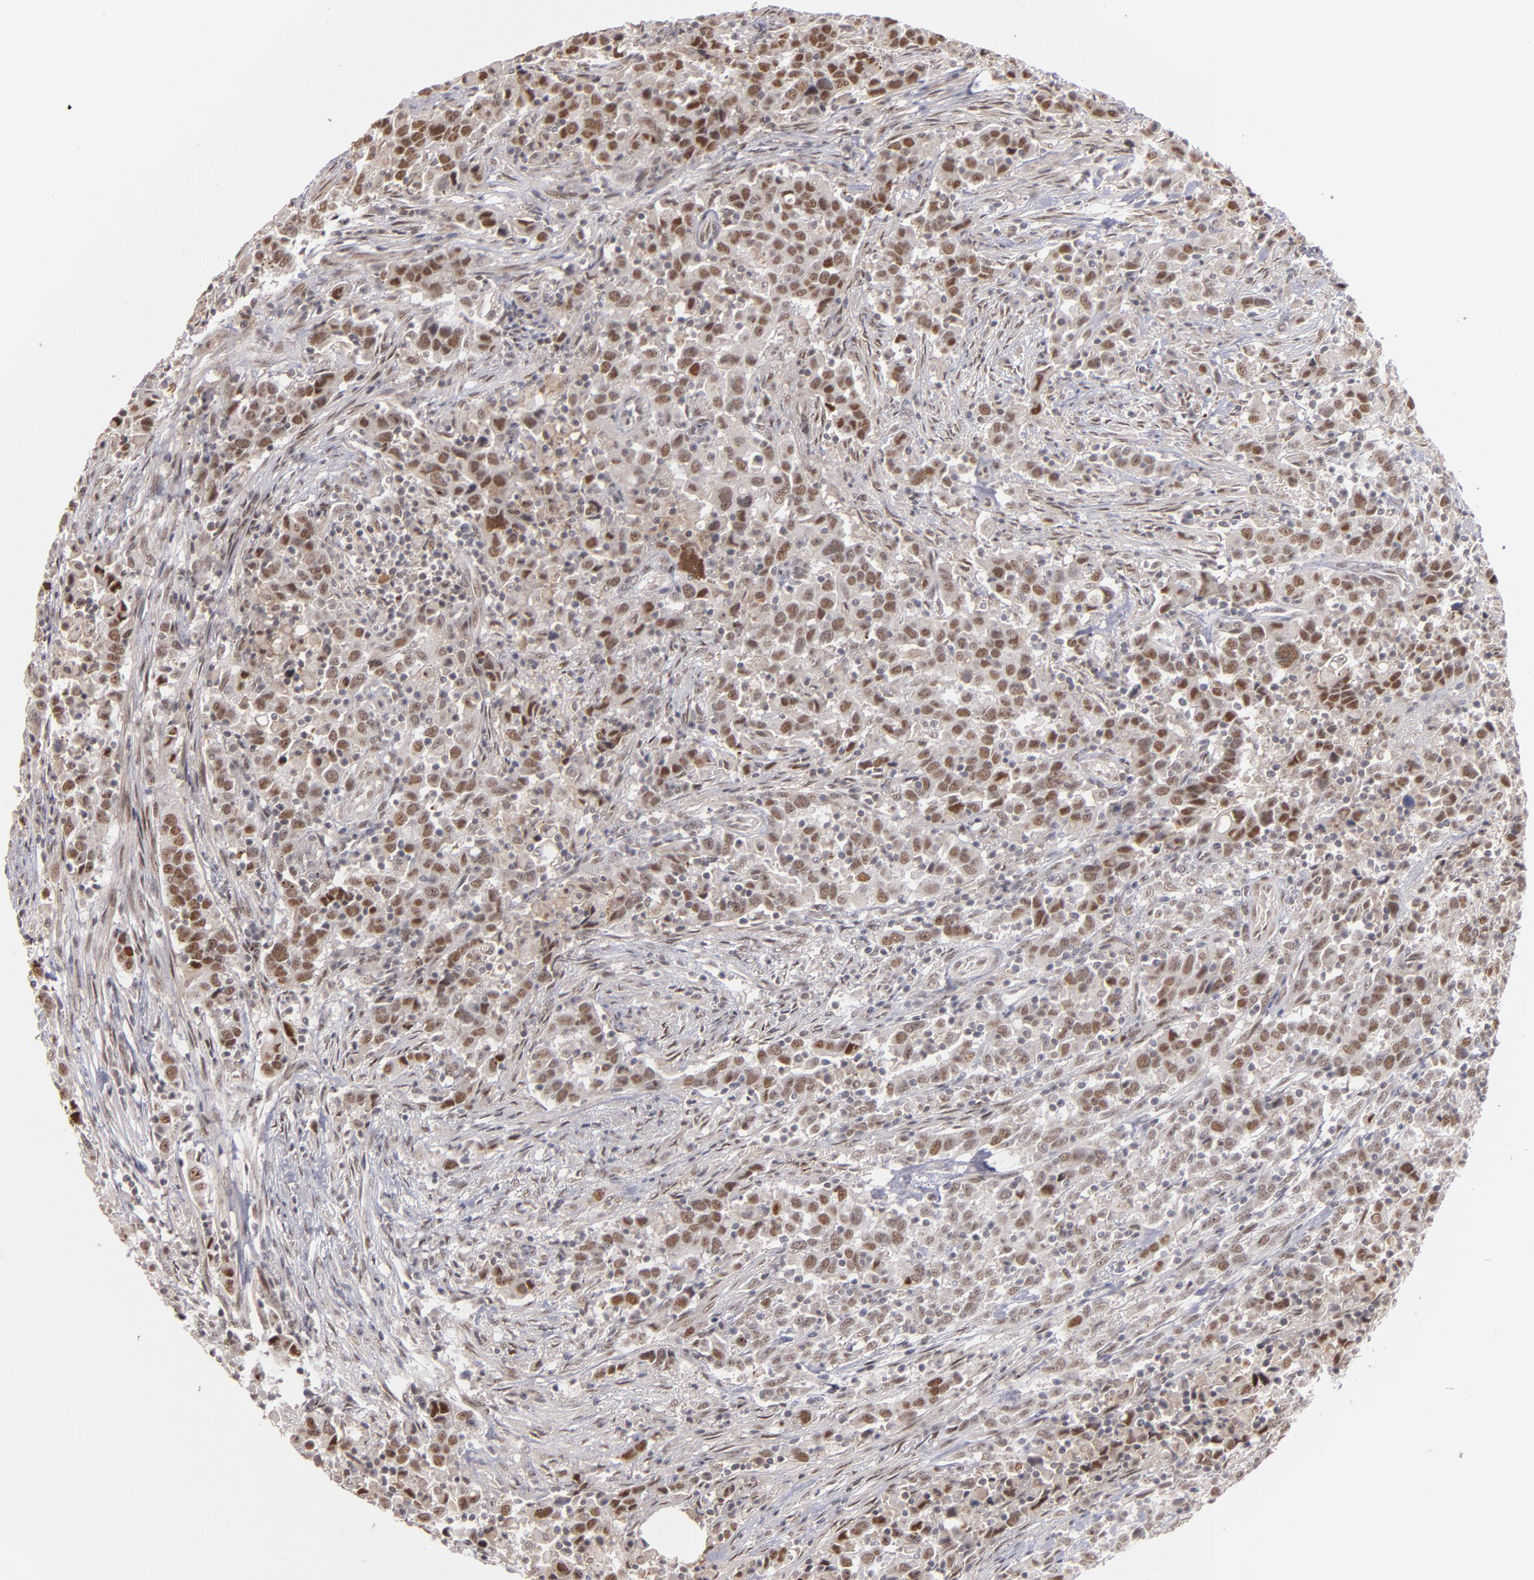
{"staining": {"intensity": "moderate", "quantity": ">75%", "location": "nuclear"}, "tissue": "urothelial cancer", "cell_type": "Tumor cells", "image_type": "cancer", "snomed": [{"axis": "morphology", "description": "Urothelial carcinoma, High grade"}, {"axis": "topography", "description": "Urinary bladder"}], "caption": "DAB immunohistochemical staining of urothelial carcinoma (high-grade) displays moderate nuclear protein expression in approximately >75% of tumor cells.", "gene": "ZNF234", "patient": {"sex": "male", "age": 61}}